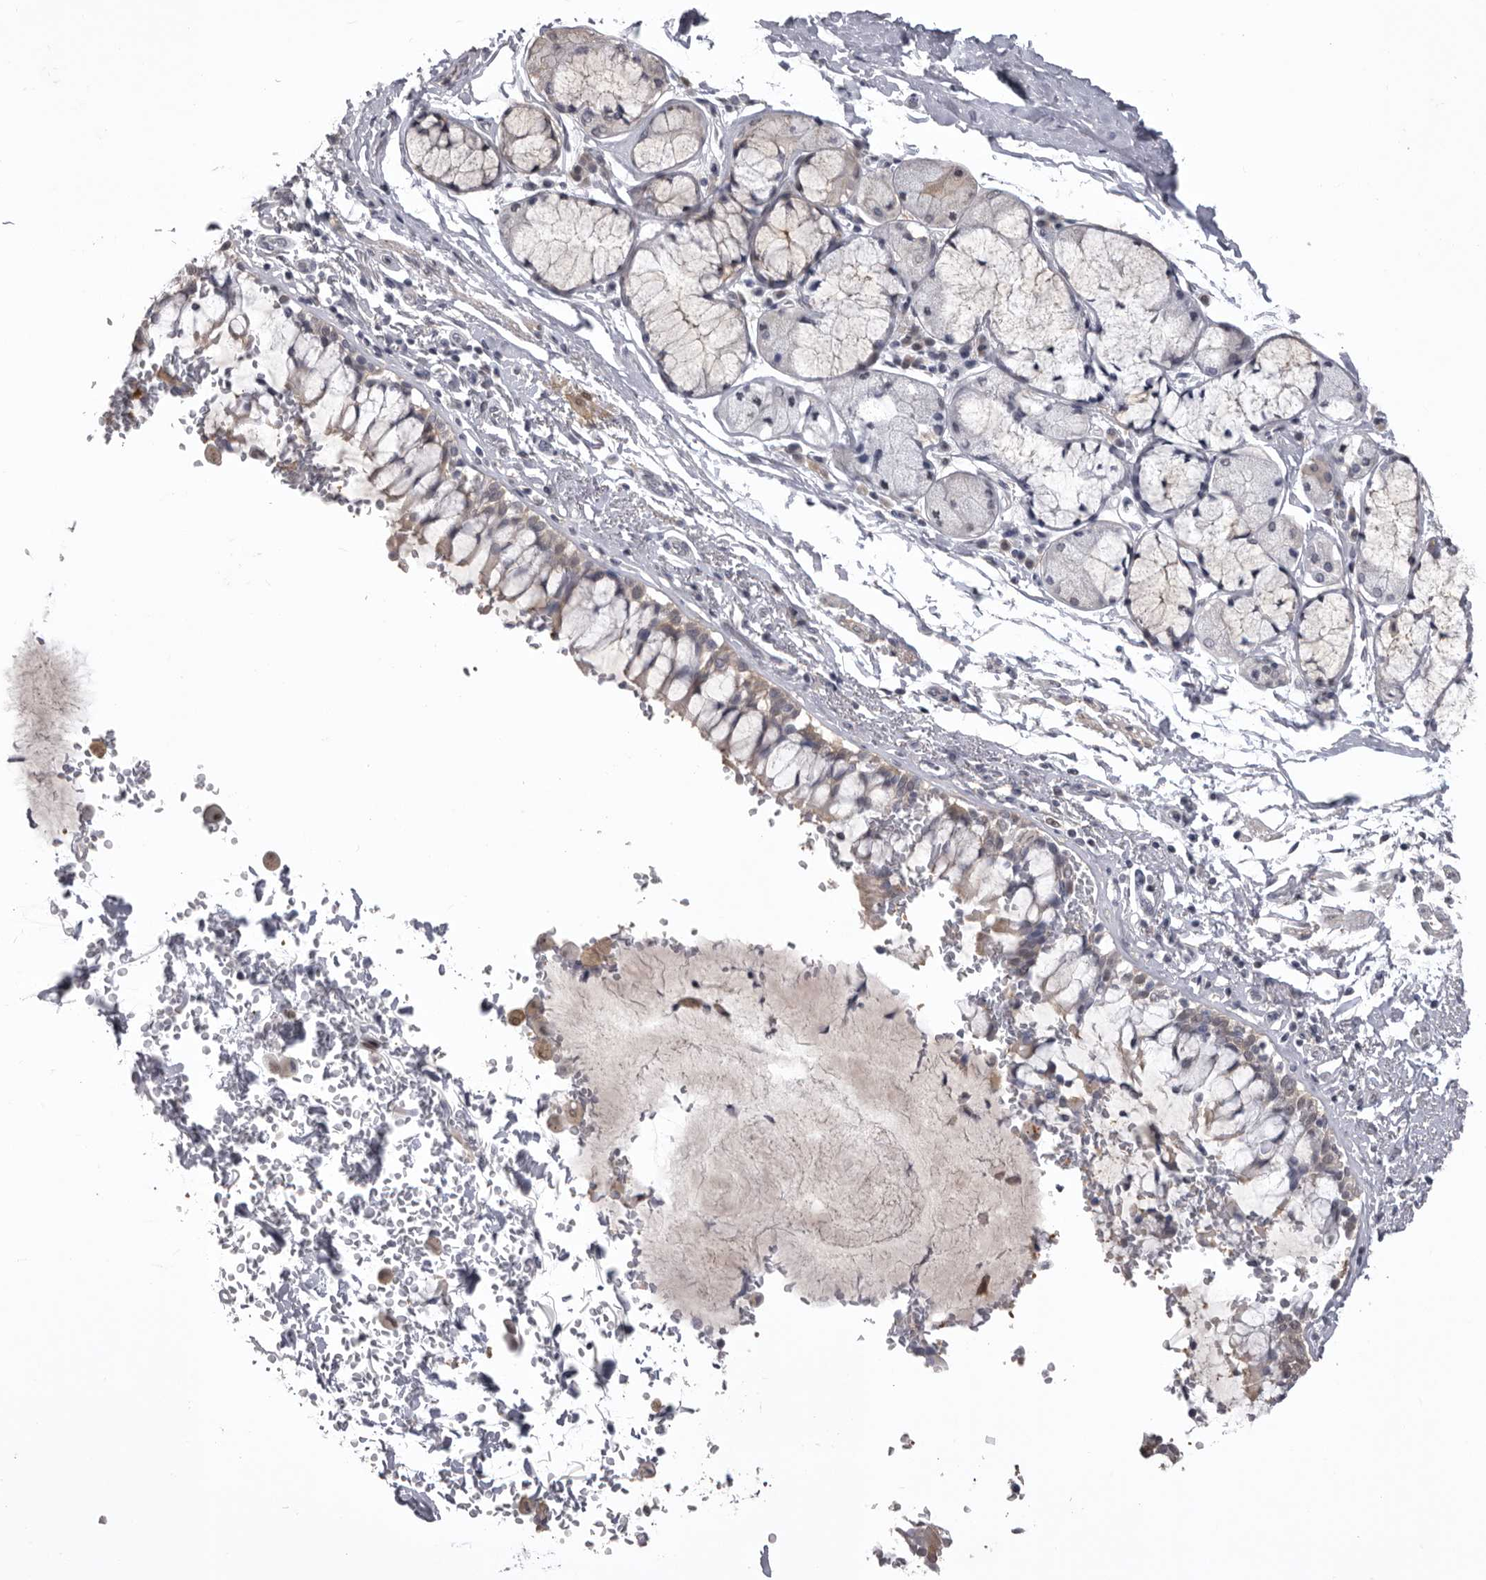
{"staining": {"intensity": "weak", "quantity": "25%-75%", "location": "cytoplasmic/membranous"}, "tissue": "bronchus", "cell_type": "Respiratory epithelial cells", "image_type": "normal", "snomed": [{"axis": "morphology", "description": "Normal tissue, NOS"}, {"axis": "morphology", "description": "Inflammation, NOS"}, {"axis": "topography", "description": "Cartilage tissue"}, {"axis": "topography", "description": "Bronchus"}, {"axis": "topography", "description": "Lung"}], "caption": "Respiratory epithelial cells display low levels of weak cytoplasmic/membranous expression in about 25%-75% of cells in benign bronchus.", "gene": "MDH1", "patient": {"sex": "female", "age": 64}}